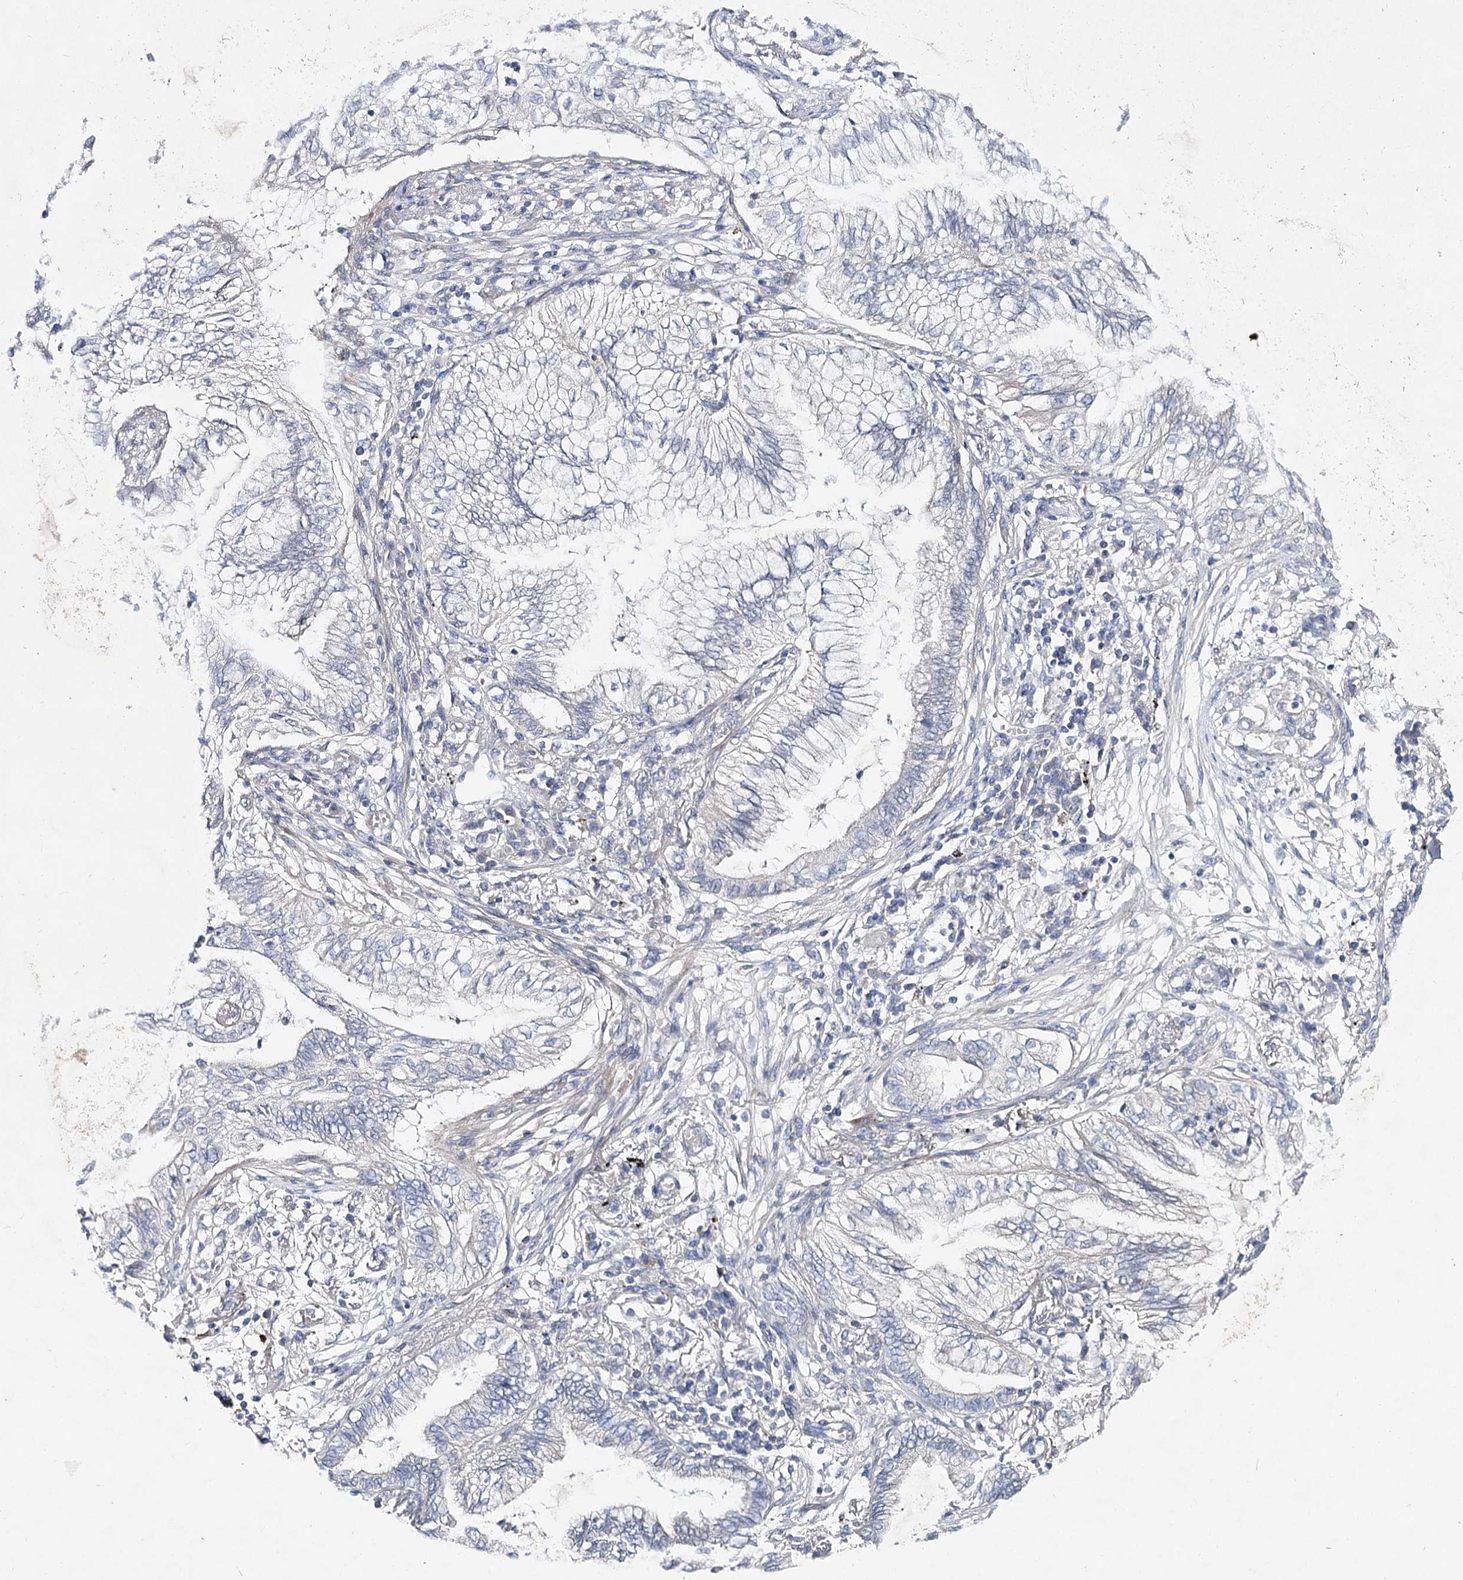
{"staining": {"intensity": "negative", "quantity": "none", "location": "none"}, "tissue": "lung cancer", "cell_type": "Tumor cells", "image_type": "cancer", "snomed": [{"axis": "morphology", "description": "Adenocarcinoma, NOS"}, {"axis": "topography", "description": "Lung"}], "caption": "An IHC micrograph of lung adenocarcinoma is shown. There is no staining in tumor cells of lung adenocarcinoma.", "gene": "LRRC14B", "patient": {"sex": "female", "age": 70}}